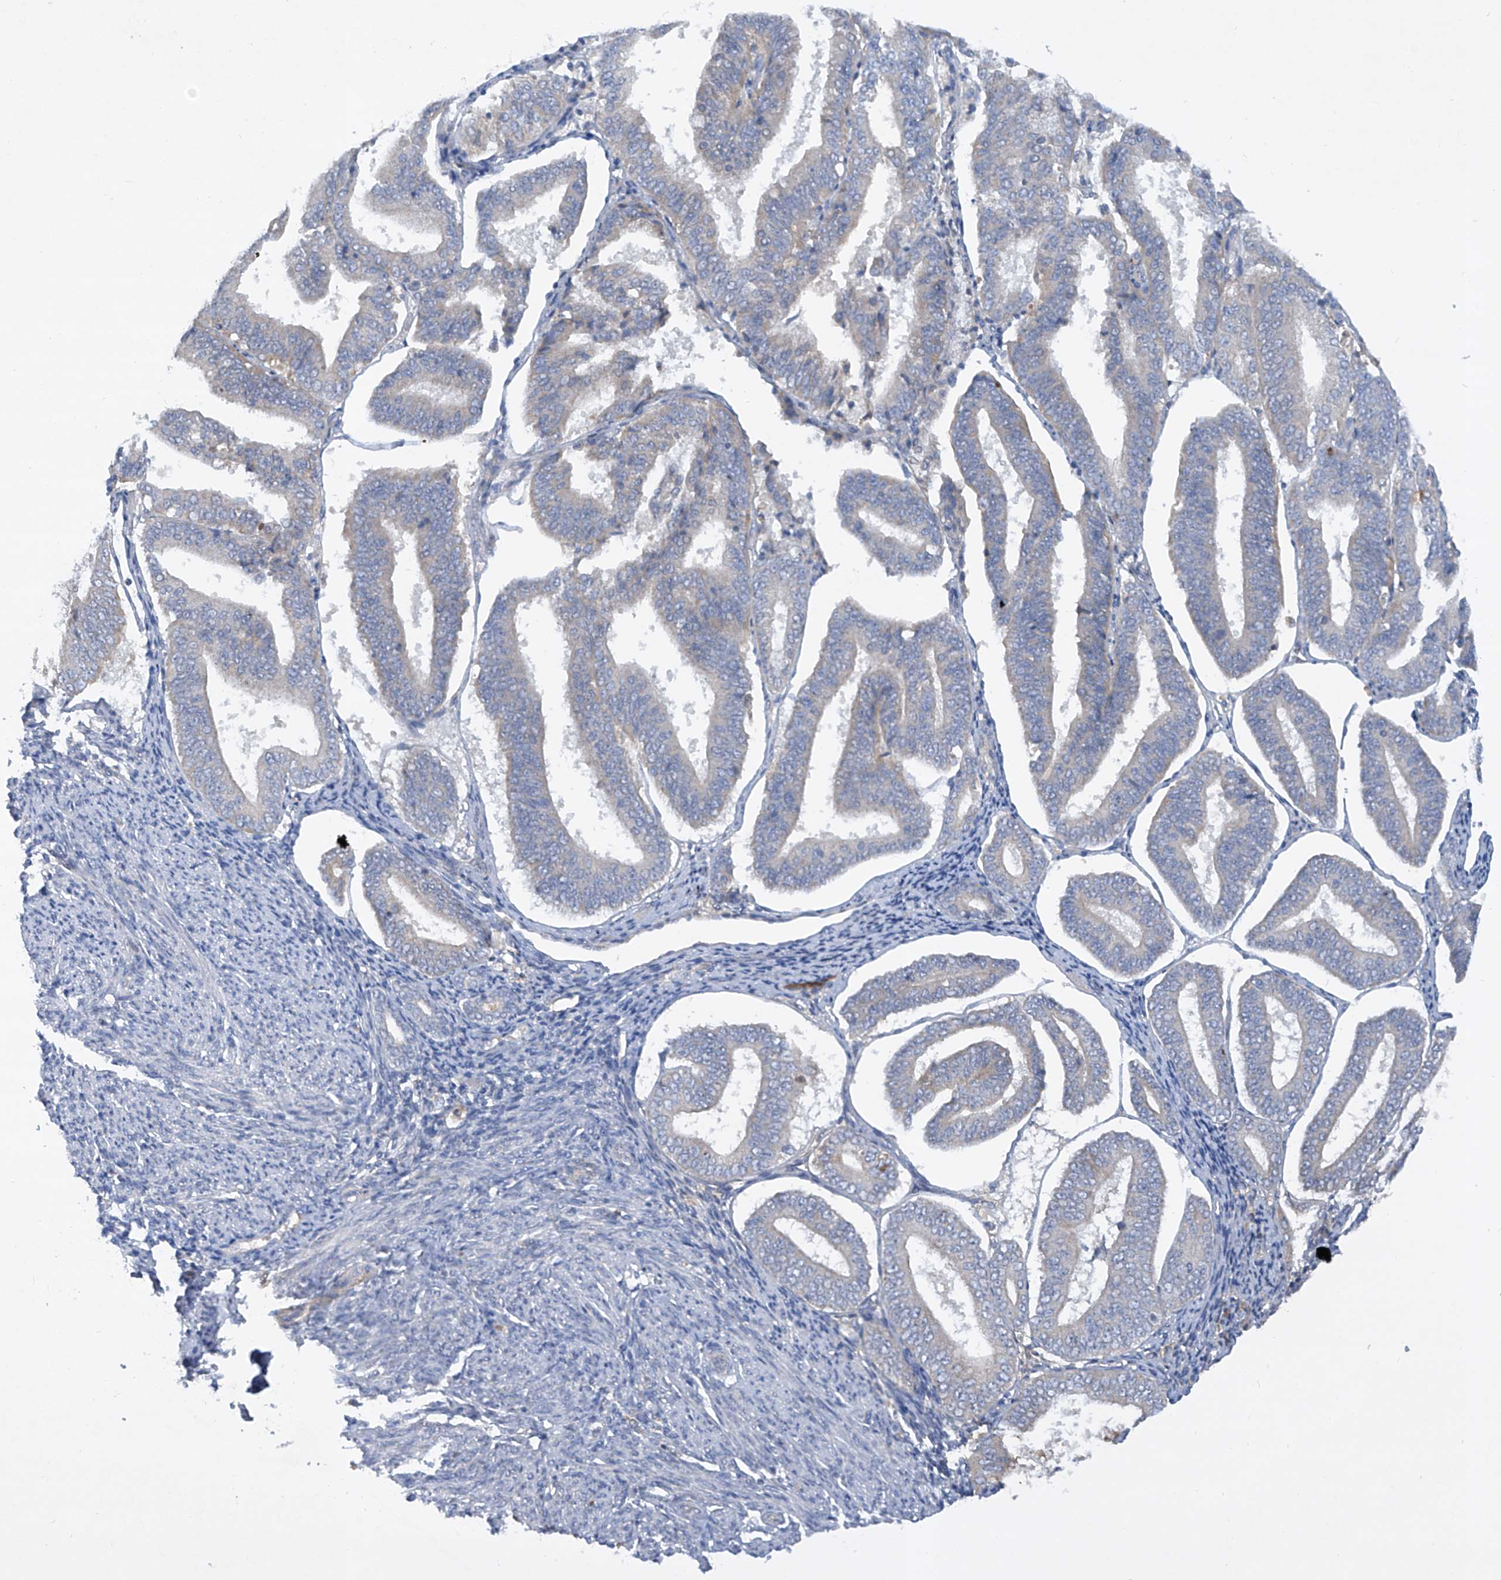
{"staining": {"intensity": "negative", "quantity": "none", "location": "none"}, "tissue": "endometrial cancer", "cell_type": "Tumor cells", "image_type": "cancer", "snomed": [{"axis": "morphology", "description": "Adenocarcinoma, NOS"}, {"axis": "topography", "description": "Endometrium"}], "caption": "High magnification brightfield microscopy of endometrial cancer stained with DAB (brown) and counterstained with hematoxylin (blue): tumor cells show no significant staining.", "gene": "HAS3", "patient": {"sex": "female", "age": 63}}